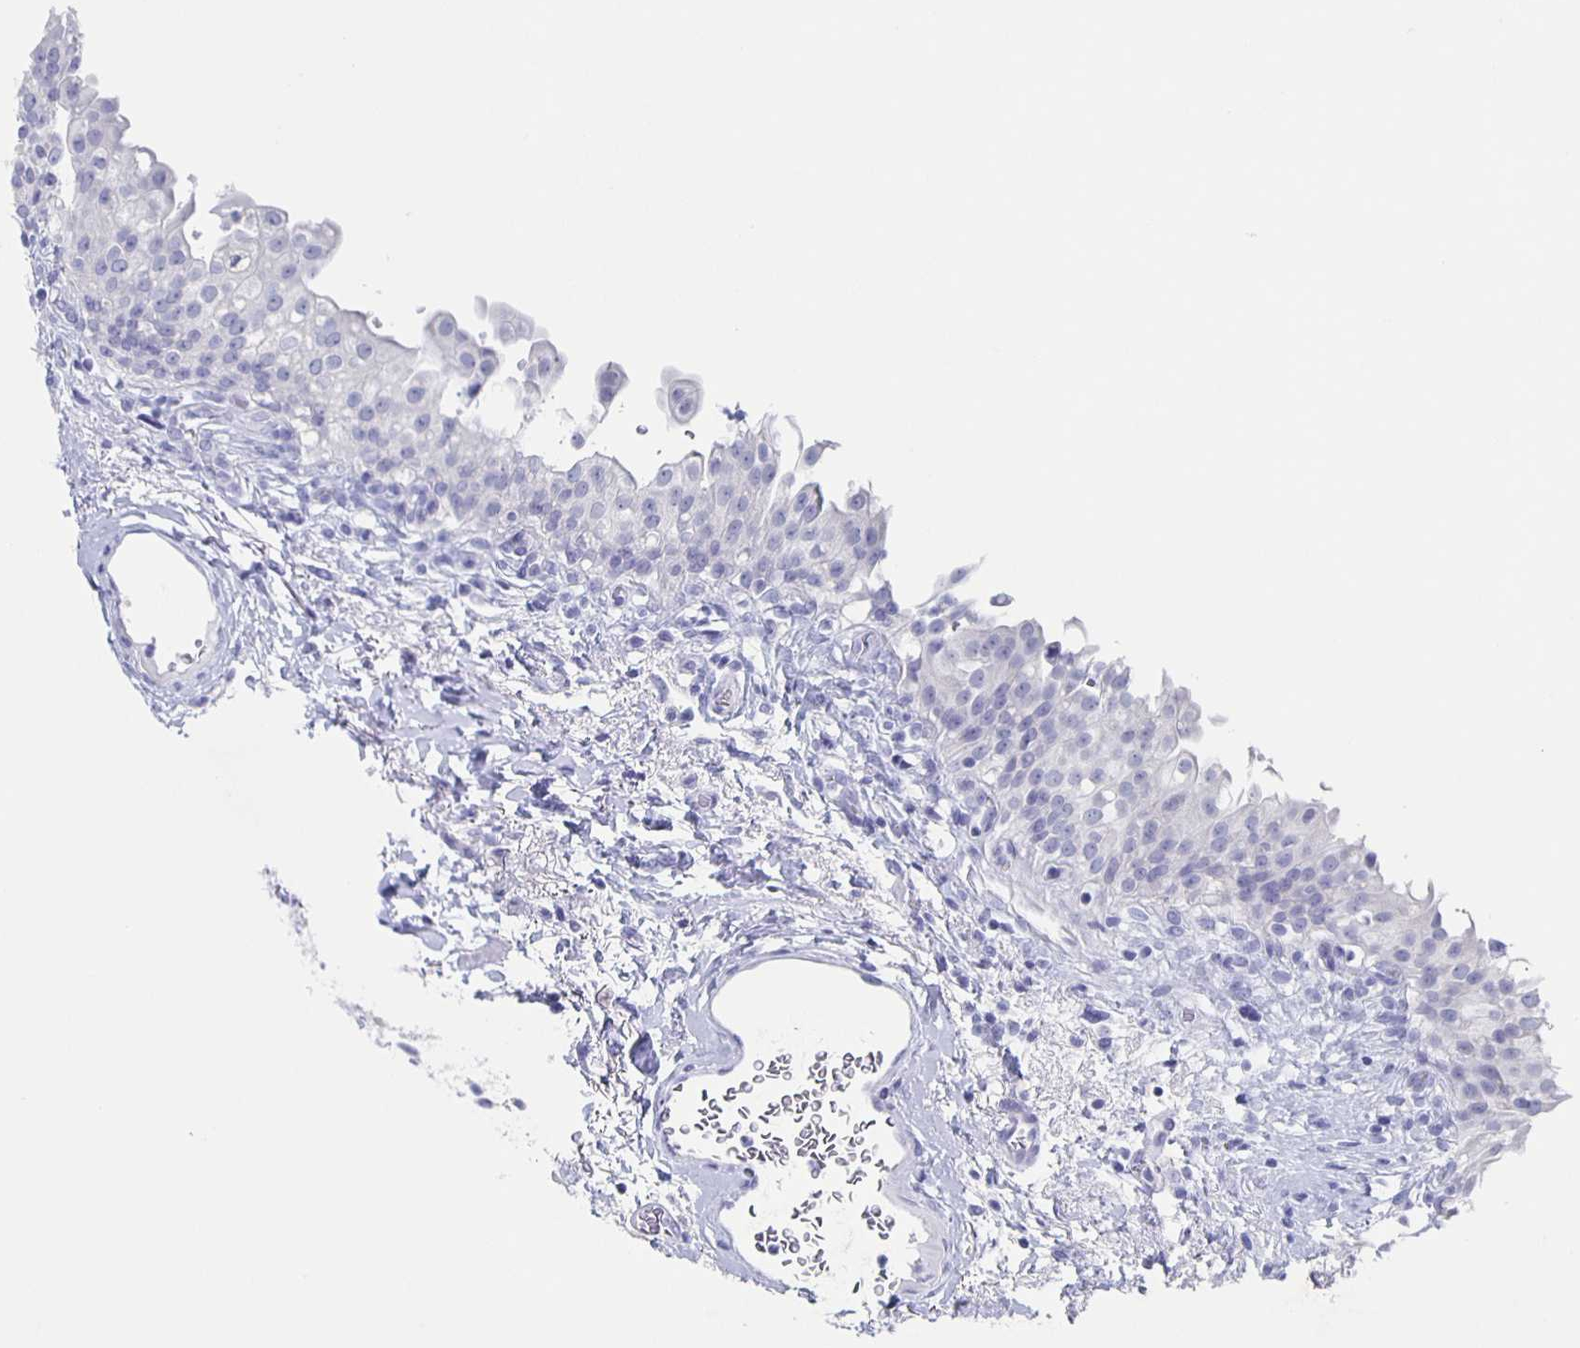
{"staining": {"intensity": "negative", "quantity": "none", "location": "none"}, "tissue": "urinary bladder", "cell_type": "Urothelial cells", "image_type": "normal", "snomed": [{"axis": "morphology", "description": "Normal tissue, NOS"}, {"axis": "topography", "description": "Urinary bladder"}, {"axis": "topography", "description": "Peripheral nerve tissue"}], "caption": "There is no significant staining in urothelial cells of urinary bladder.", "gene": "SLC34A2", "patient": {"sex": "female", "age": 60}}